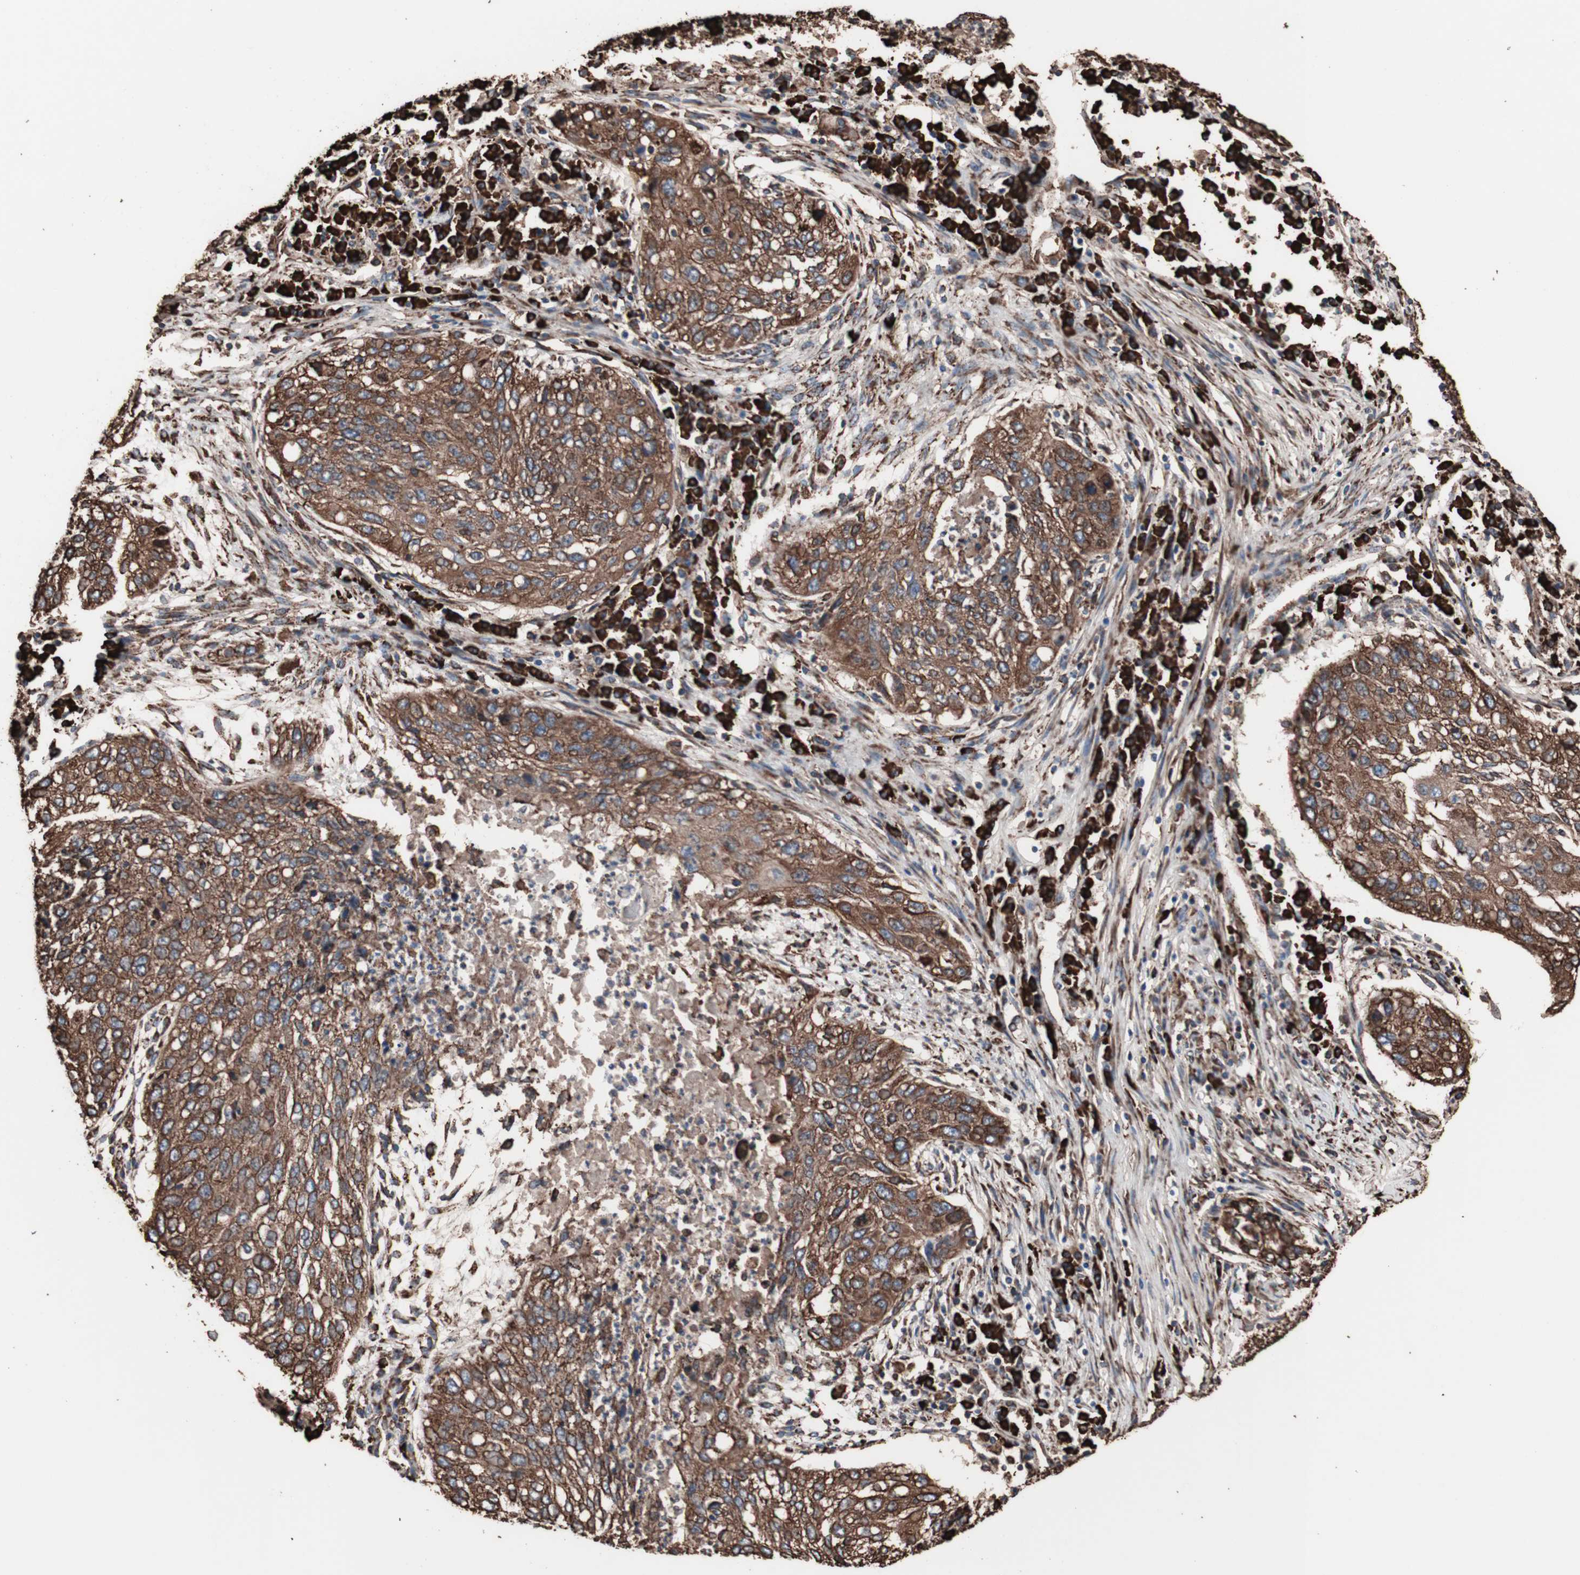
{"staining": {"intensity": "moderate", "quantity": ">75%", "location": "cytoplasmic/membranous"}, "tissue": "lung cancer", "cell_type": "Tumor cells", "image_type": "cancer", "snomed": [{"axis": "morphology", "description": "Squamous cell carcinoma, NOS"}, {"axis": "topography", "description": "Lung"}], "caption": "This is a photomicrograph of IHC staining of lung cancer (squamous cell carcinoma), which shows moderate staining in the cytoplasmic/membranous of tumor cells.", "gene": "HSP90B1", "patient": {"sex": "female", "age": 63}}